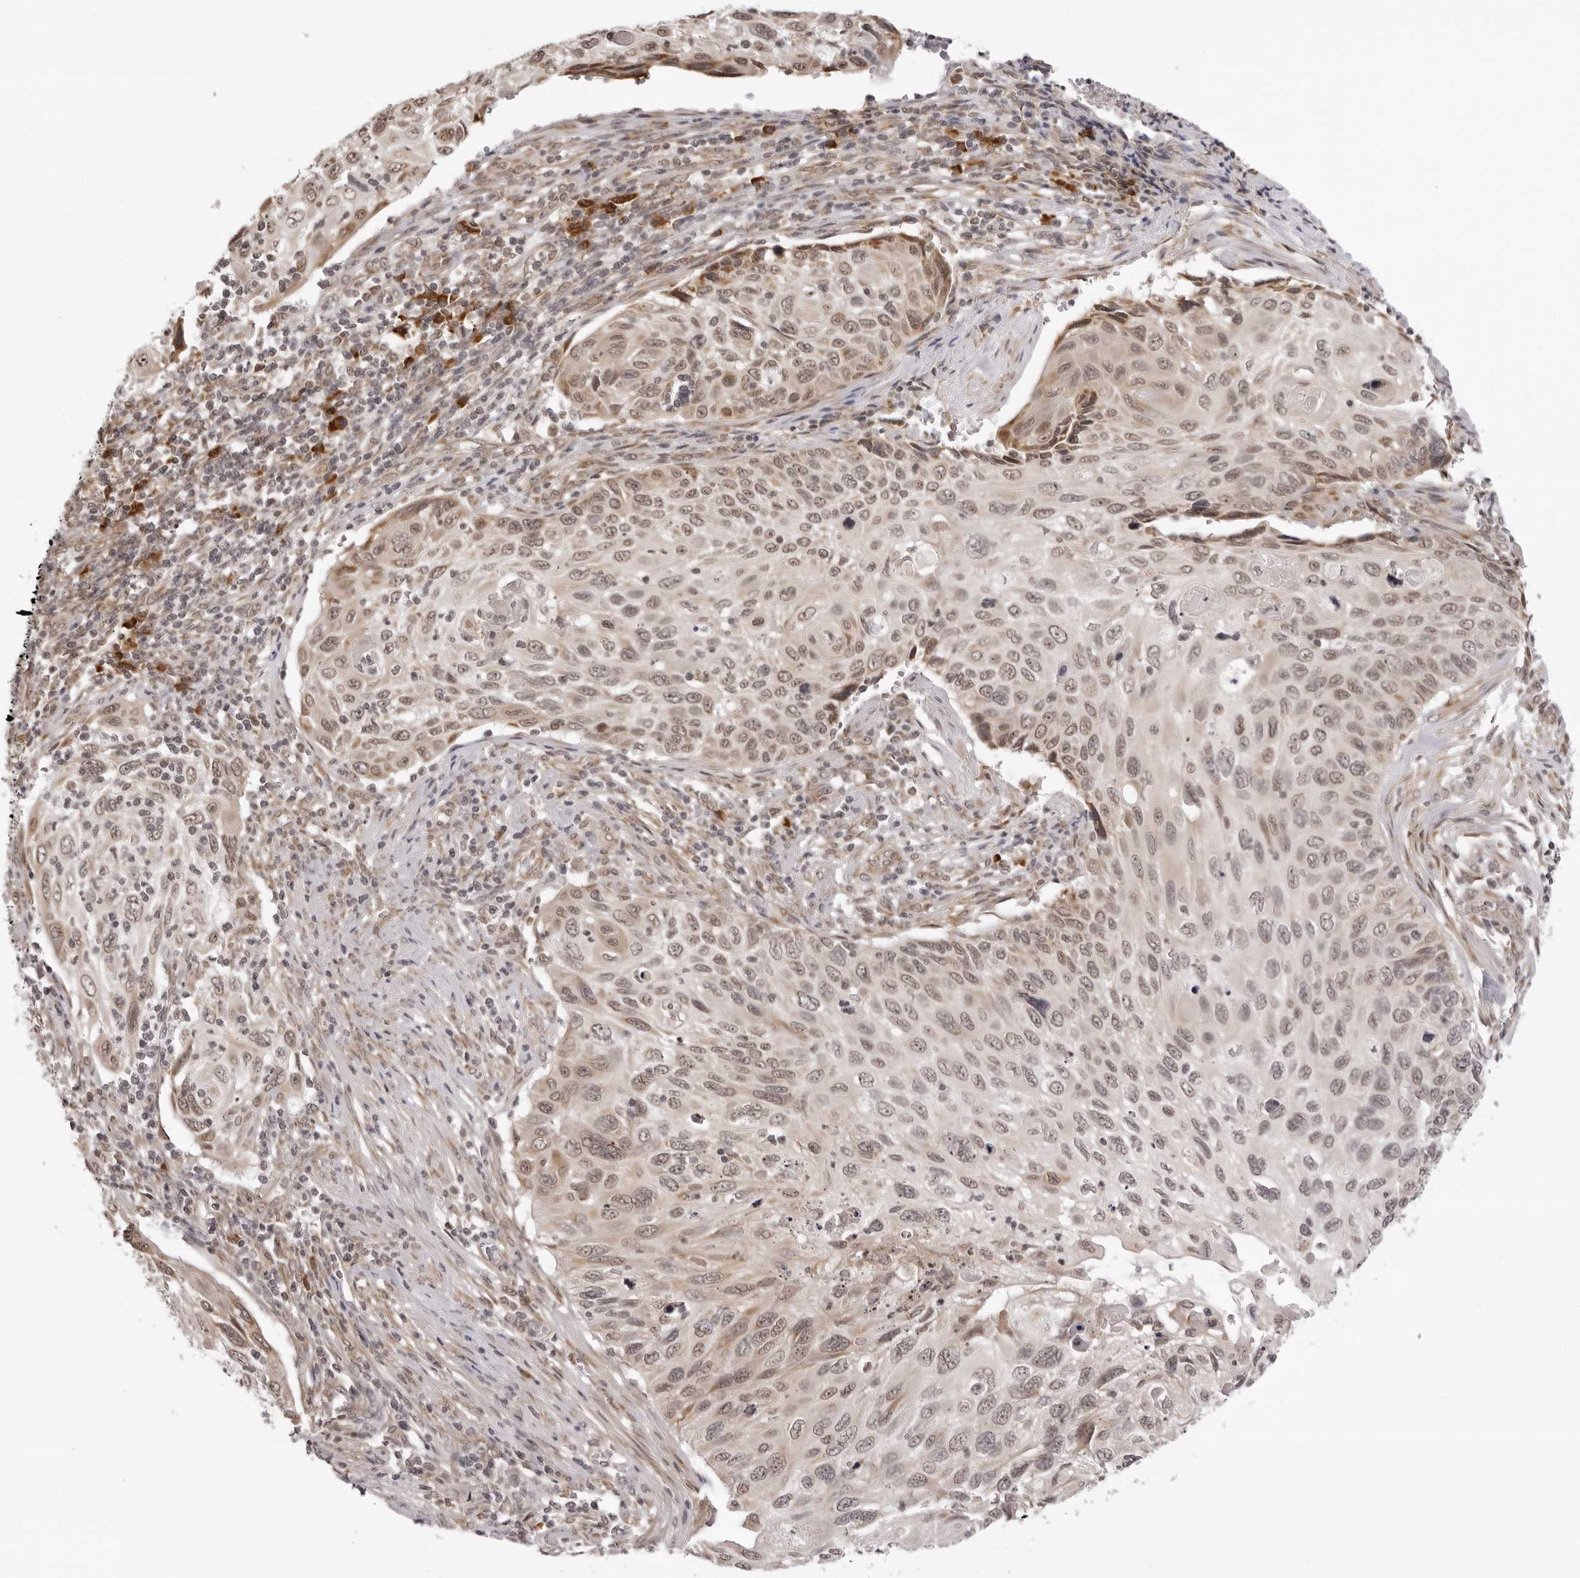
{"staining": {"intensity": "weak", "quantity": "25%-75%", "location": "cytoplasmic/membranous,nuclear"}, "tissue": "cervical cancer", "cell_type": "Tumor cells", "image_type": "cancer", "snomed": [{"axis": "morphology", "description": "Squamous cell carcinoma, NOS"}, {"axis": "topography", "description": "Cervix"}], "caption": "An immunohistochemistry photomicrograph of neoplastic tissue is shown. Protein staining in brown shows weak cytoplasmic/membranous and nuclear positivity in squamous cell carcinoma (cervical) within tumor cells.", "gene": "ZC3H11A", "patient": {"sex": "female", "age": 70}}